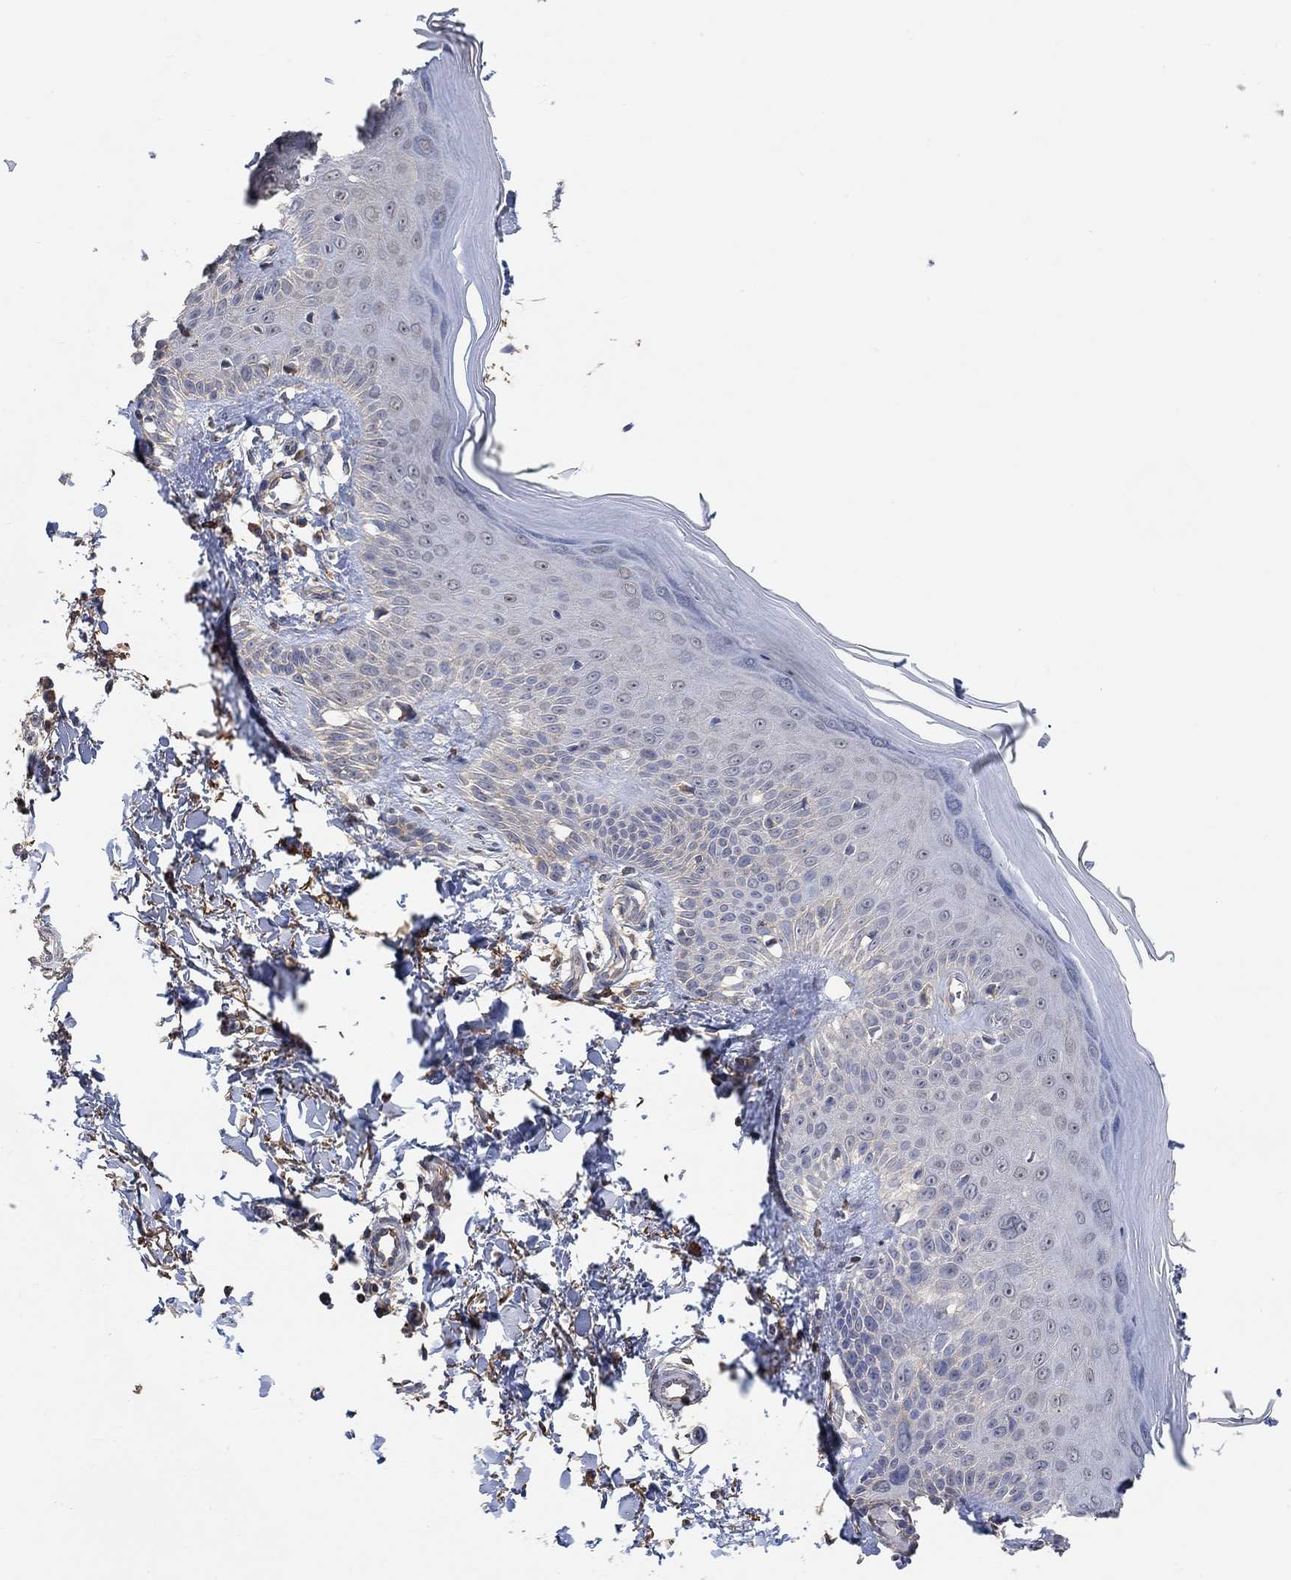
{"staining": {"intensity": "negative", "quantity": "none", "location": "none"}, "tissue": "skin", "cell_type": "Fibroblasts", "image_type": "normal", "snomed": [{"axis": "morphology", "description": "Normal tissue, NOS"}, {"axis": "morphology", "description": "Inflammation, NOS"}, {"axis": "morphology", "description": "Fibrosis, NOS"}, {"axis": "topography", "description": "Skin"}], "caption": "Unremarkable skin was stained to show a protein in brown. There is no significant staining in fibroblasts.", "gene": "SYT16", "patient": {"sex": "male", "age": 71}}